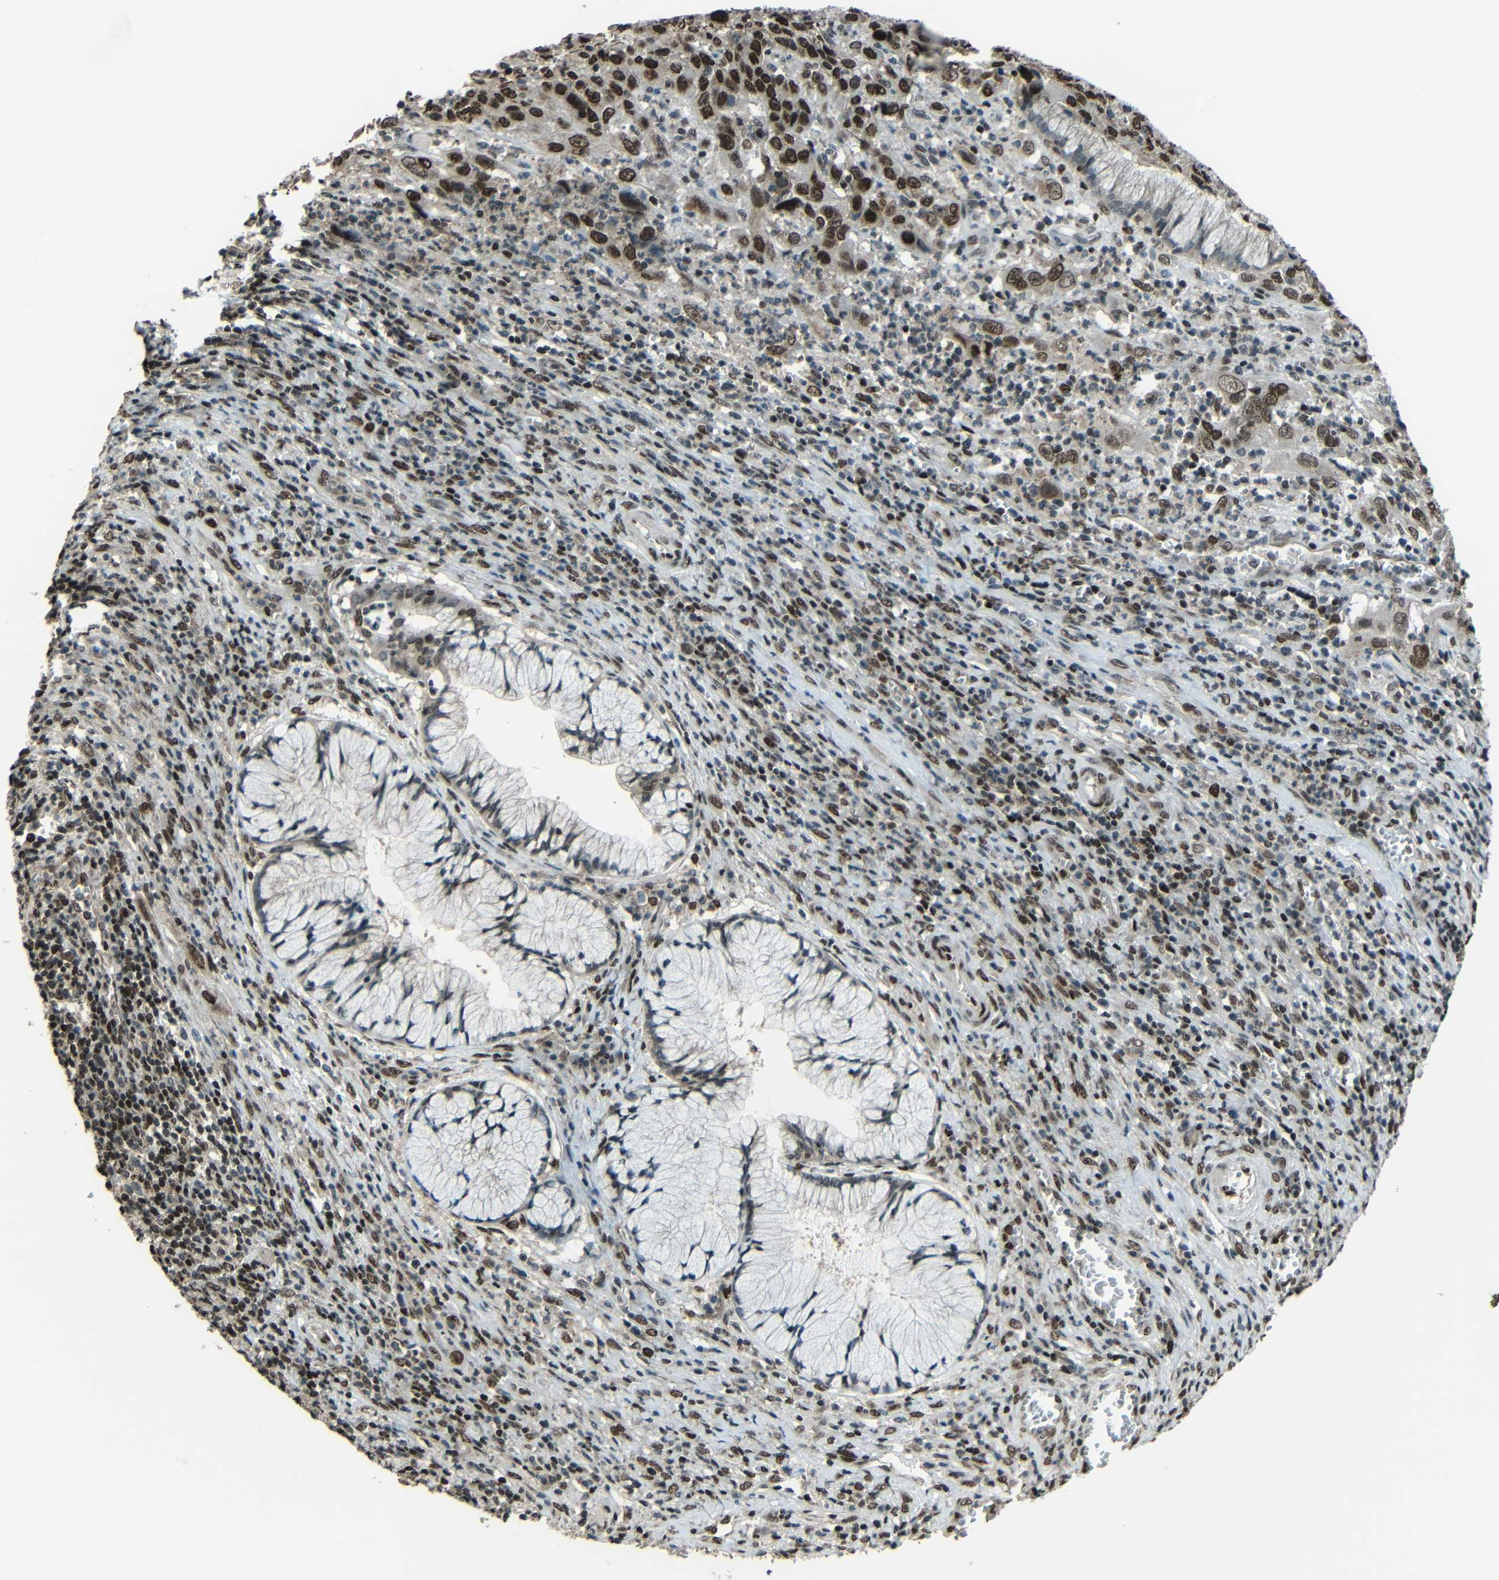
{"staining": {"intensity": "strong", "quantity": ">75%", "location": "nuclear"}, "tissue": "cervical cancer", "cell_type": "Tumor cells", "image_type": "cancer", "snomed": [{"axis": "morphology", "description": "Squamous cell carcinoma, NOS"}, {"axis": "topography", "description": "Cervix"}], "caption": "IHC of cervical cancer exhibits high levels of strong nuclear expression in about >75% of tumor cells. The protein is stained brown, and the nuclei are stained in blue (DAB (3,3'-diaminobenzidine) IHC with brightfield microscopy, high magnification).", "gene": "PSIP1", "patient": {"sex": "female", "age": 32}}